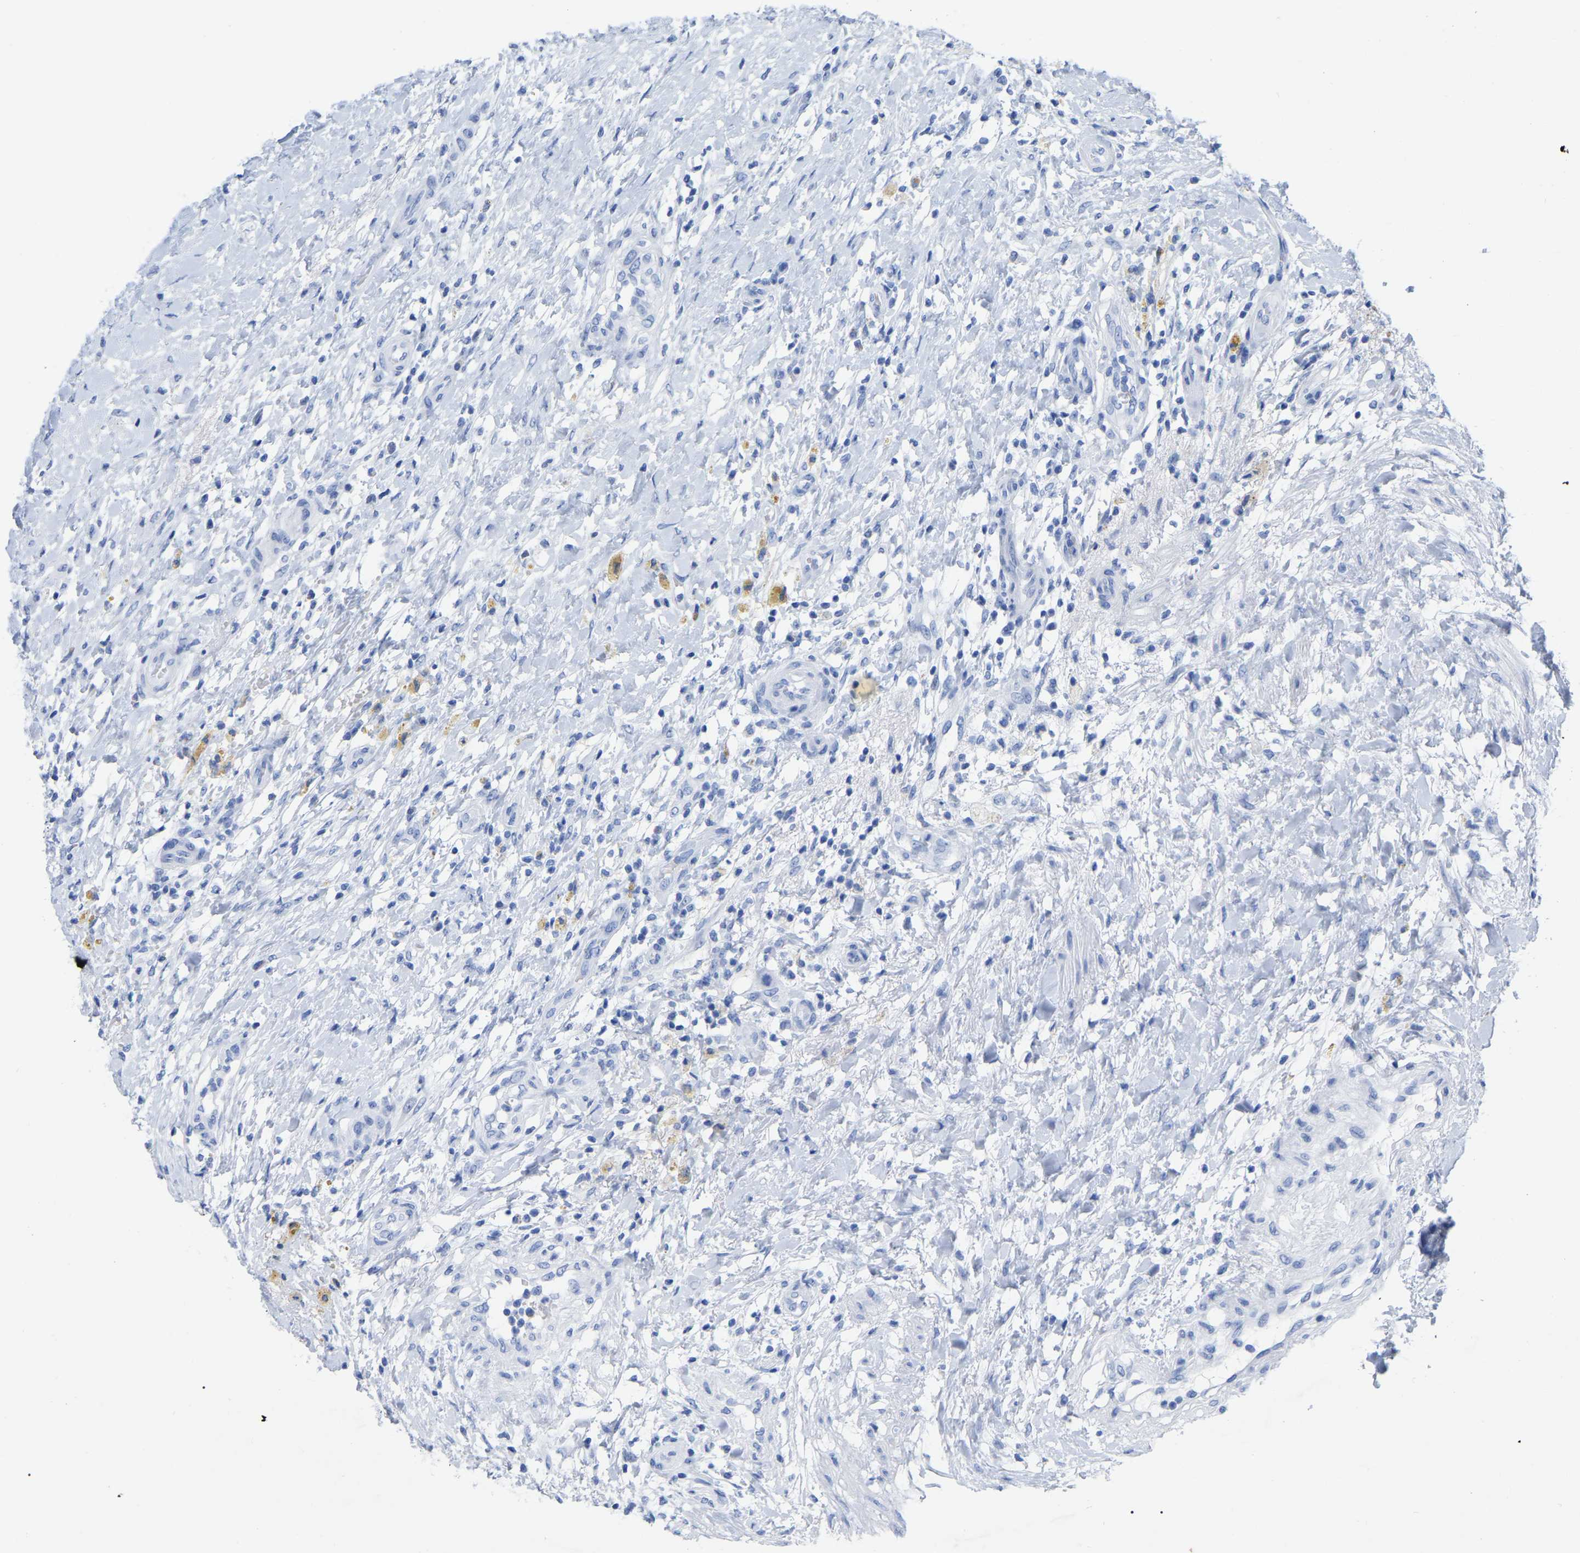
{"staining": {"intensity": "negative", "quantity": "none", "location": "none"}, "tissue": "testis cancer", "cell_type": "Tumor cells", "image_type": "cancer", "snomed": [{"axis": "morphology", "description": "Seminoma, NOS"}, {"axis": "topography", "description": "Testis"}], "caption": "This is a image of immunohistochemistry (IHC) staining of testis cancer, which shows no positivity in tumor cells.", "gene": "HAPLN1", "patient": {"sex": "male", "age": 59}}